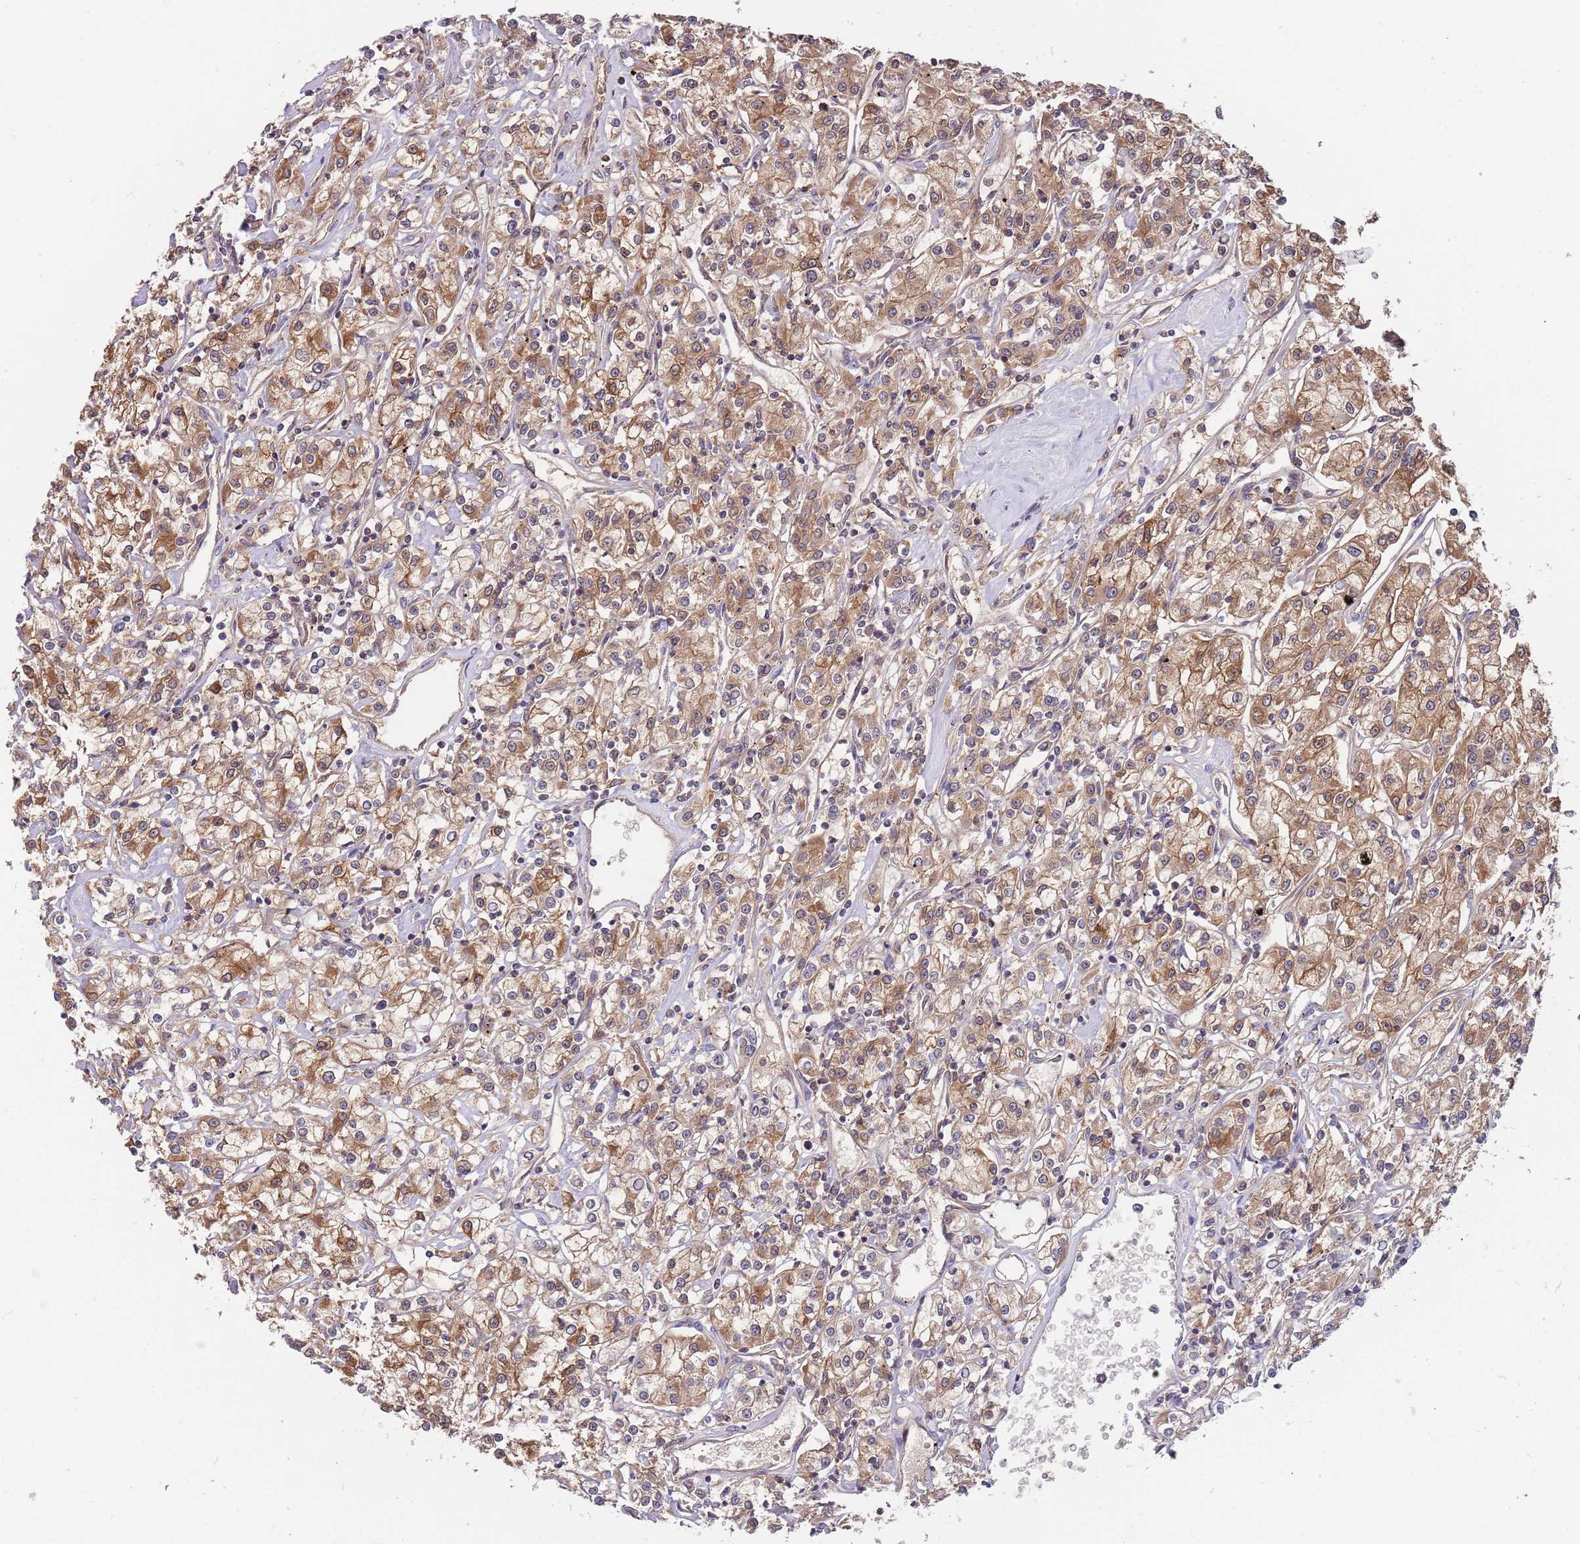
{"staining": {"intensity": "moderate", "quantity": ">75%", "location": "cytoplasmic/membranous"}, "tissue": "renal cancer", "cell_type": "Tumor cells", "image_type": "cancer", "snomed": [{"axis": "morphology", "description": "Adenocarcinoma, NOS"}, {"axis": "topography", "description": "Kidney"}], "caption": "Protein expression analysis of human renal cancer reveals moderate cytoplasmic/membranous staining in approximately >75% of tumor cells. Using DAB (brown) and hematoxylin (blue) stains, captured at high magnification using brightfield microscopy.", "gene": "GSDMD", "patient": {"sex": "female", "age": 59}}